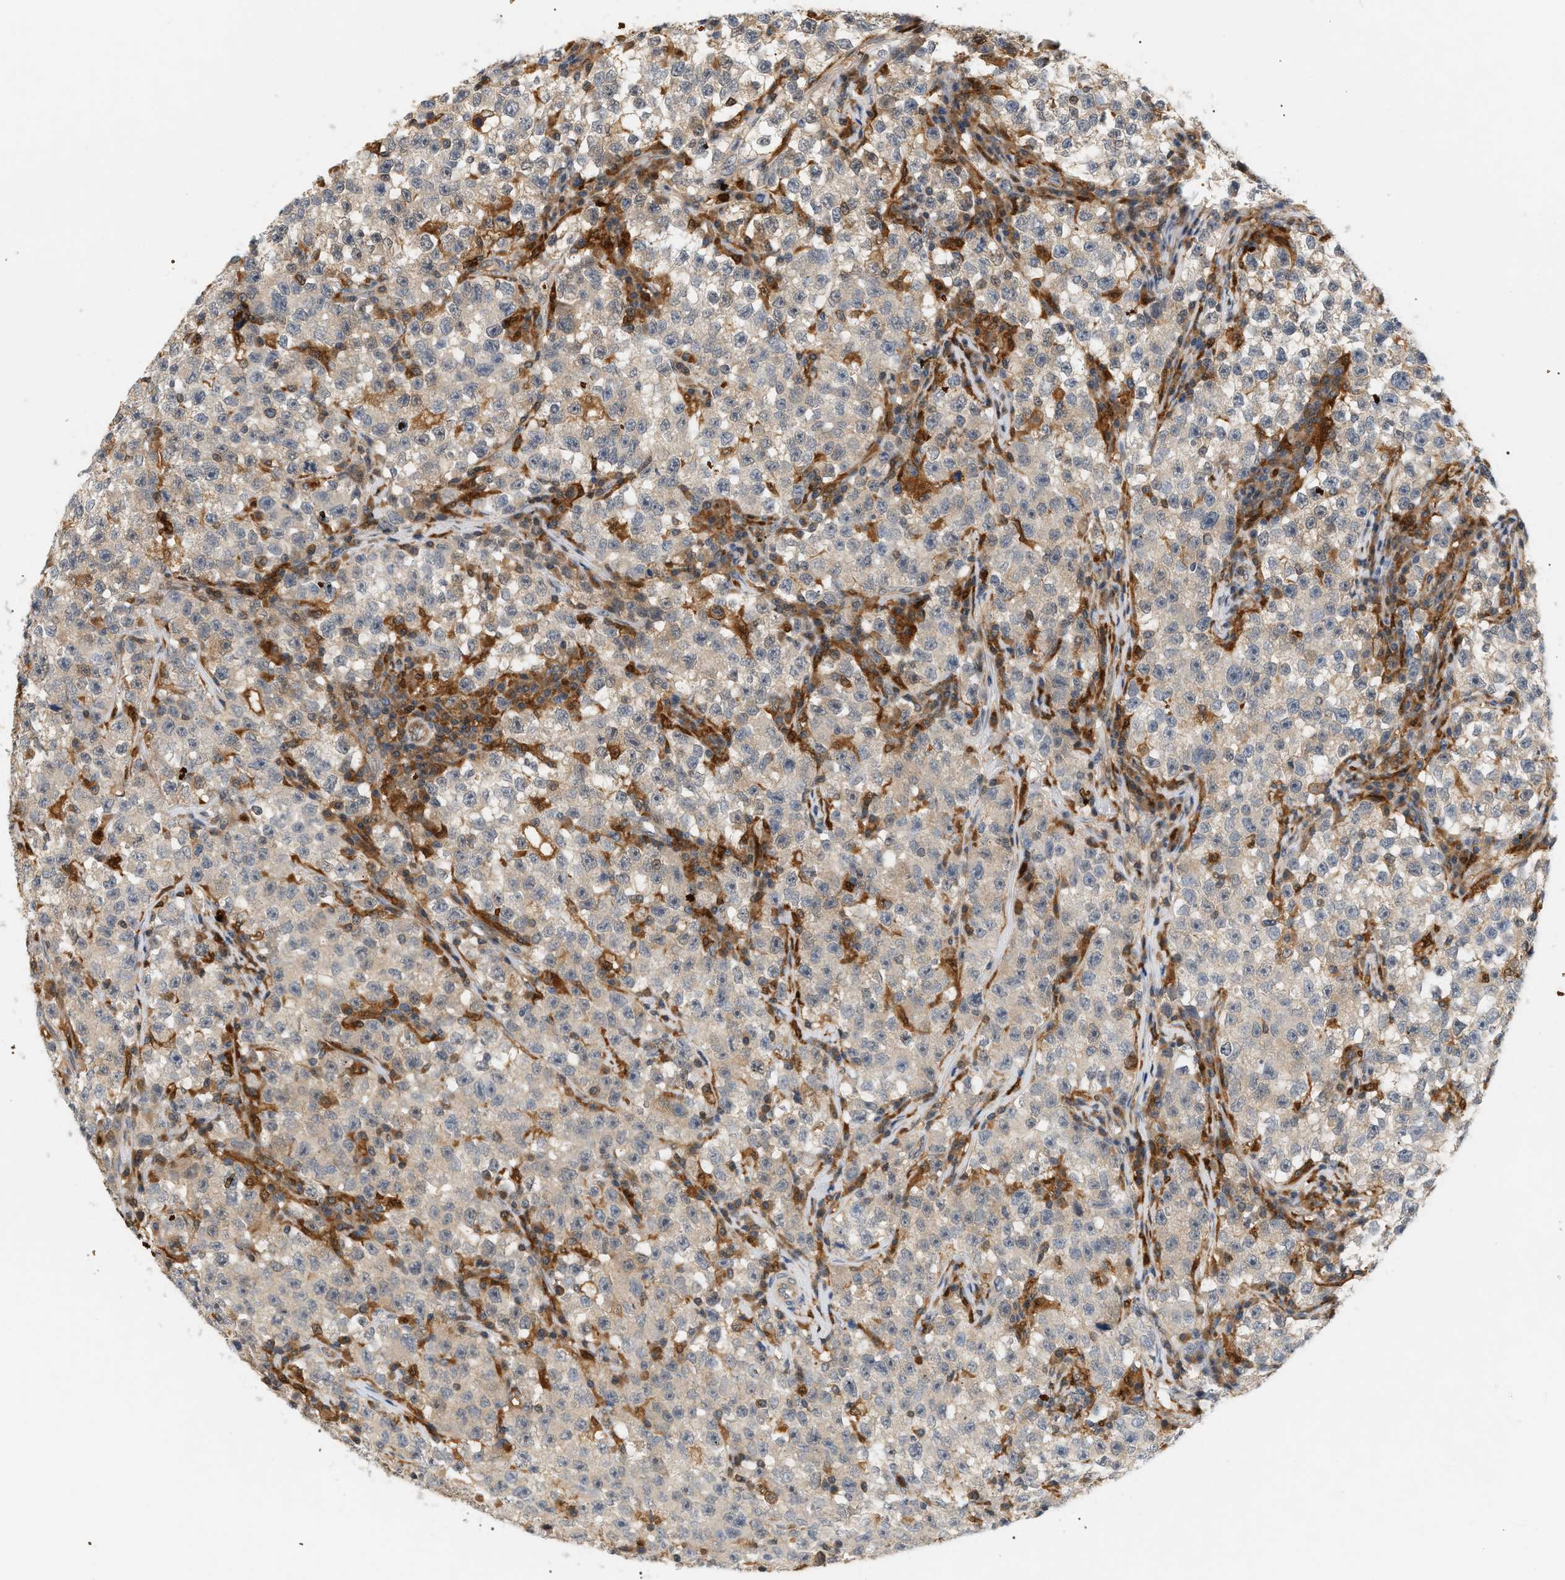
{"staining": {"intensity": "weak", "quantity": "<25%", "location": "cytoplasmic/membranous"}, "tissue": "testis cancer", "cell_type": "Tumor cells", "image_type": "cancer", "snomed": [{"axis": "morphology", "description": "Seminoma, NOS"}, {"axis": "topography", "description": "Testis"}], "caption": "Seminoma (testis) stained for a protein using IHC exhibits no staining tumor cells.", "gene": "PYCARD", "patient": {"sex": "male", "age": 22}}